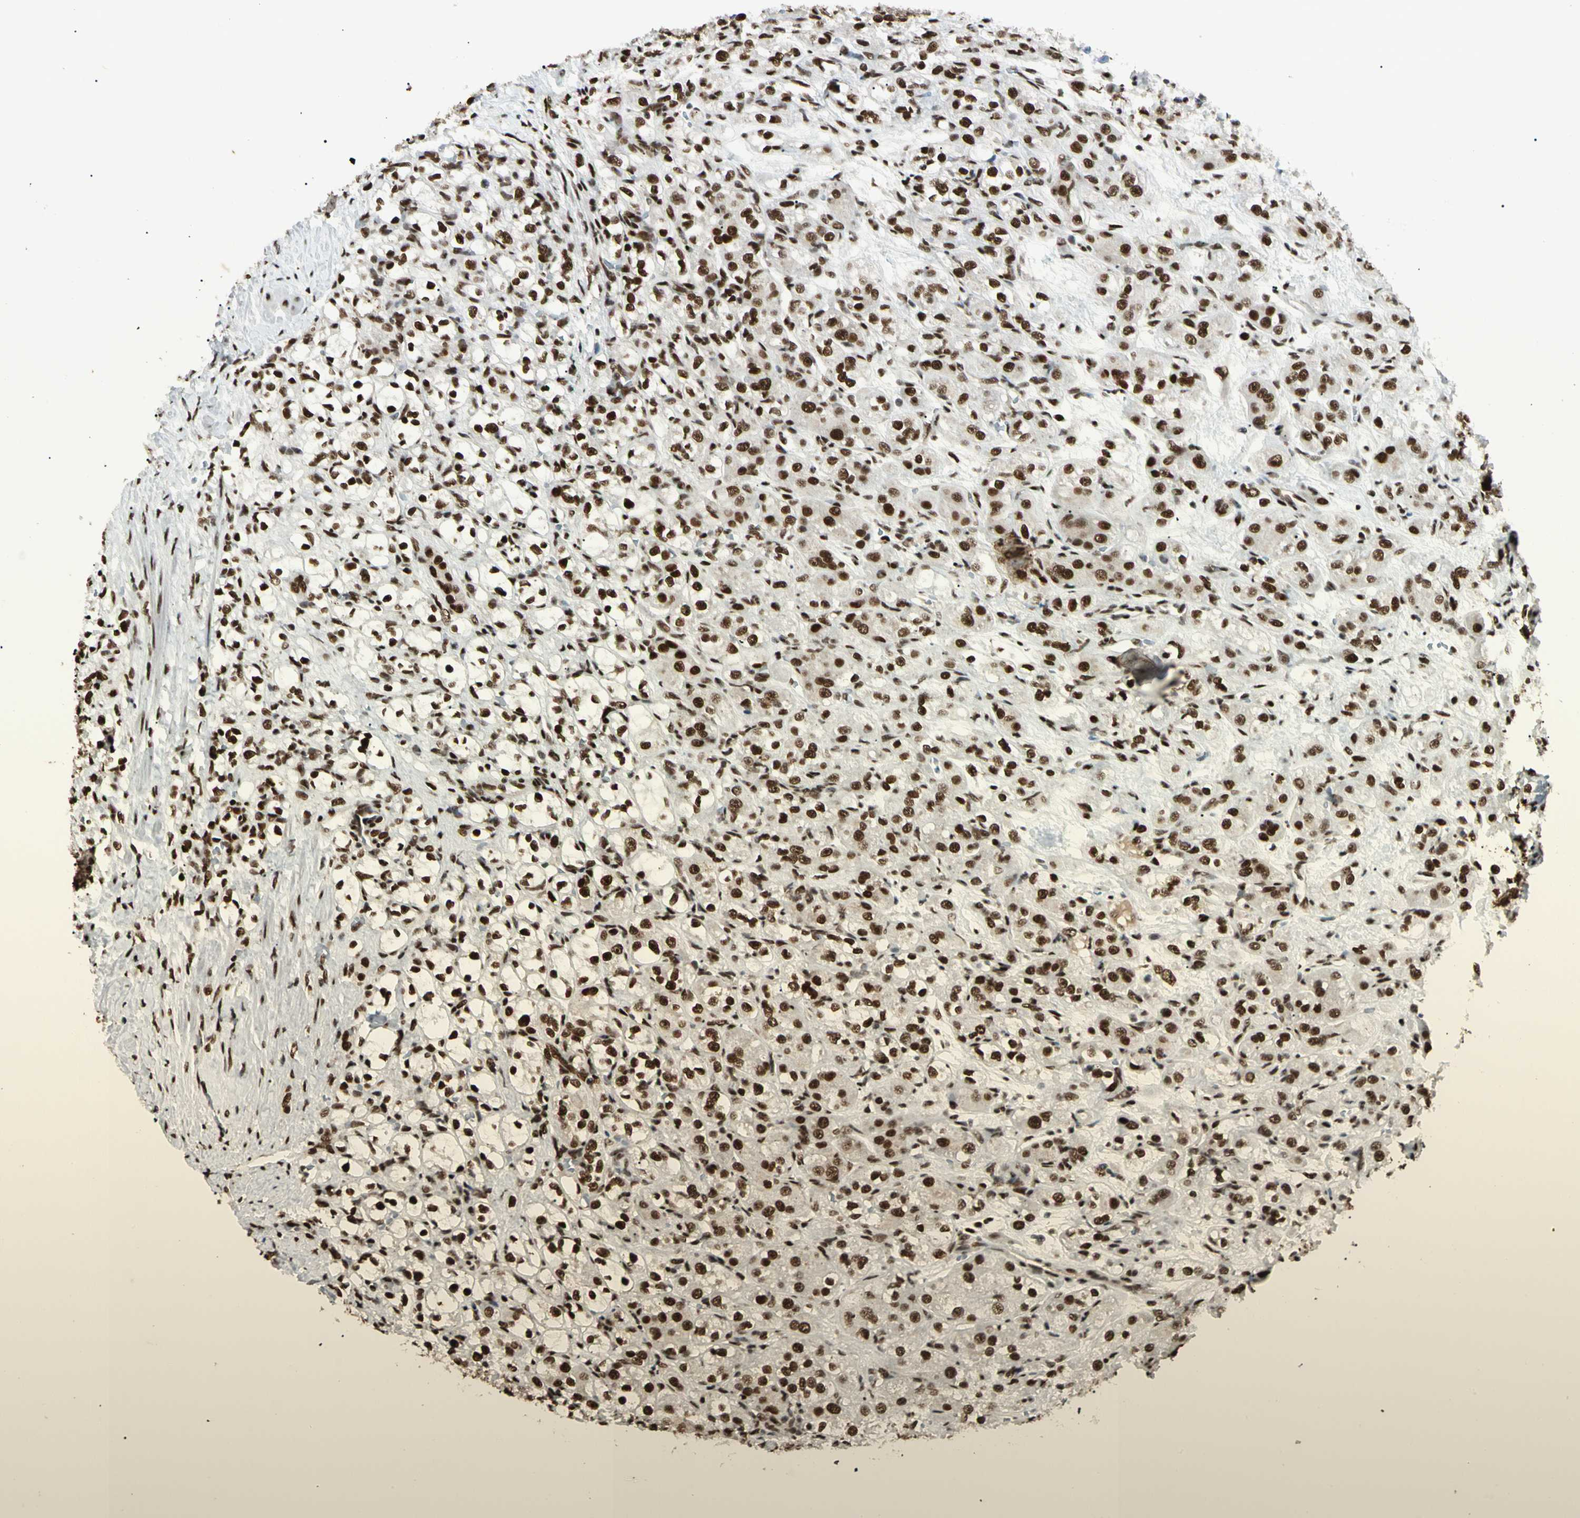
{"staining": {"intensity": "strong", "quantity": ">75%", "location": "nuclear"}, "tissue": "renal cancer", "cell_type": "Tumor cells", "image_type": "cancer", "snomed": [{"axis": "morphology", "description": "Normal tissue, NOS"}, {"axis": "morphology", "description": "Adenocarcinoma, NOS"}, {"axis": "topography", "description": "Kidney"}], "caption": "An immunohistochemistry micrograph of tumor tissue is shown. Protein staining in brown highlights strong nuclear positivity in renal adenocarcinoma within tumor cells.", "gene": "FUS", "patient": {"sex": "male", "age": 61}}